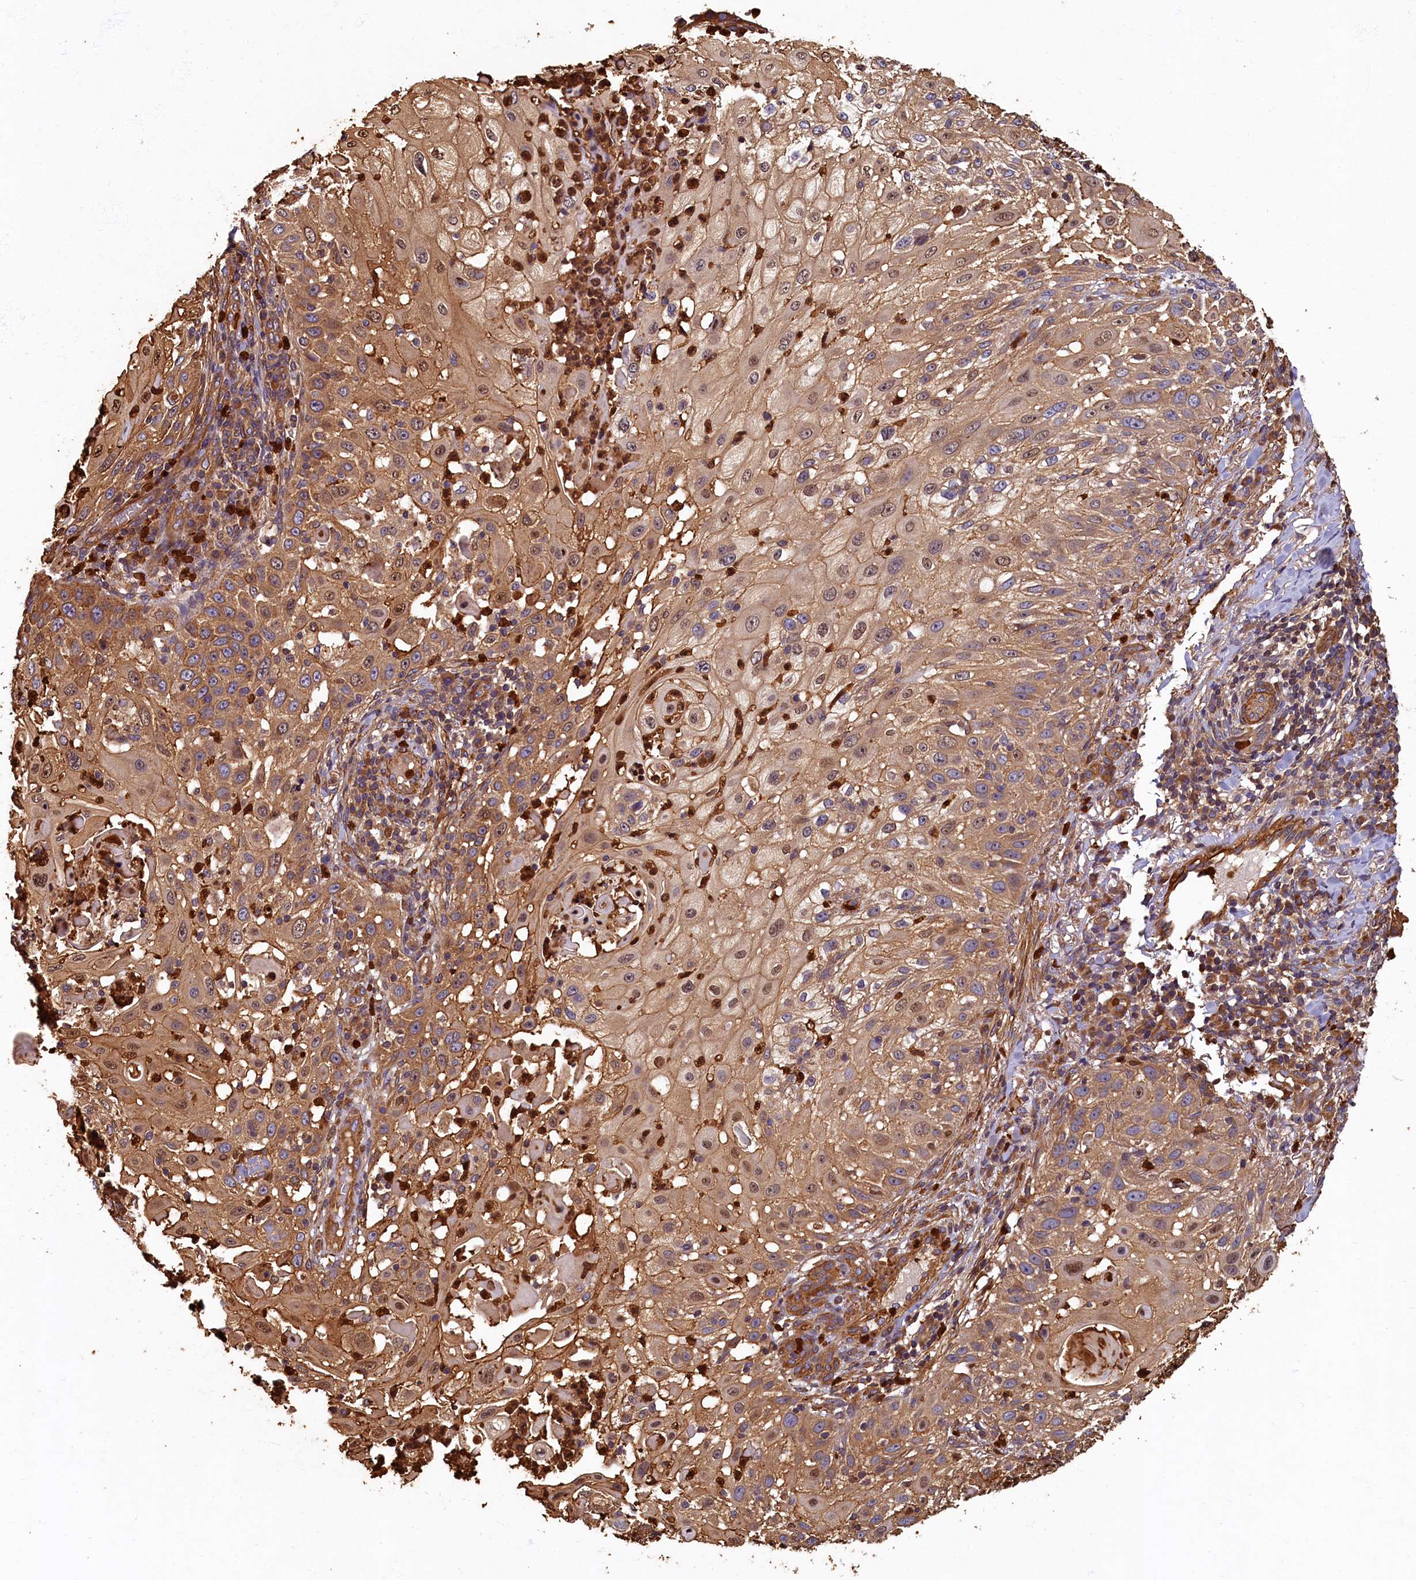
{"staining": {"intensity": "moderate", "quantity": ">75%", "location": "cytoplasmic/membranous"}, "tissue": "skin cancer", "cell_type": "Tumor cells", "image_type": "cancer", "snomed": [{"axis": "morphology", "description": "Squamous cell carcinoma, NOS"}, {"axis": "topography", "description": "Skin"}], "caption": "The micrograph reveals immunohistochemical staining of skin squamous cell carcinoma. There is moderate cytoplasmic/membranous staining is appreciated in approximately >75% of tumor cells.", "gene": "CCDC102B", "patient": {"sex": "female", "age": 44}}